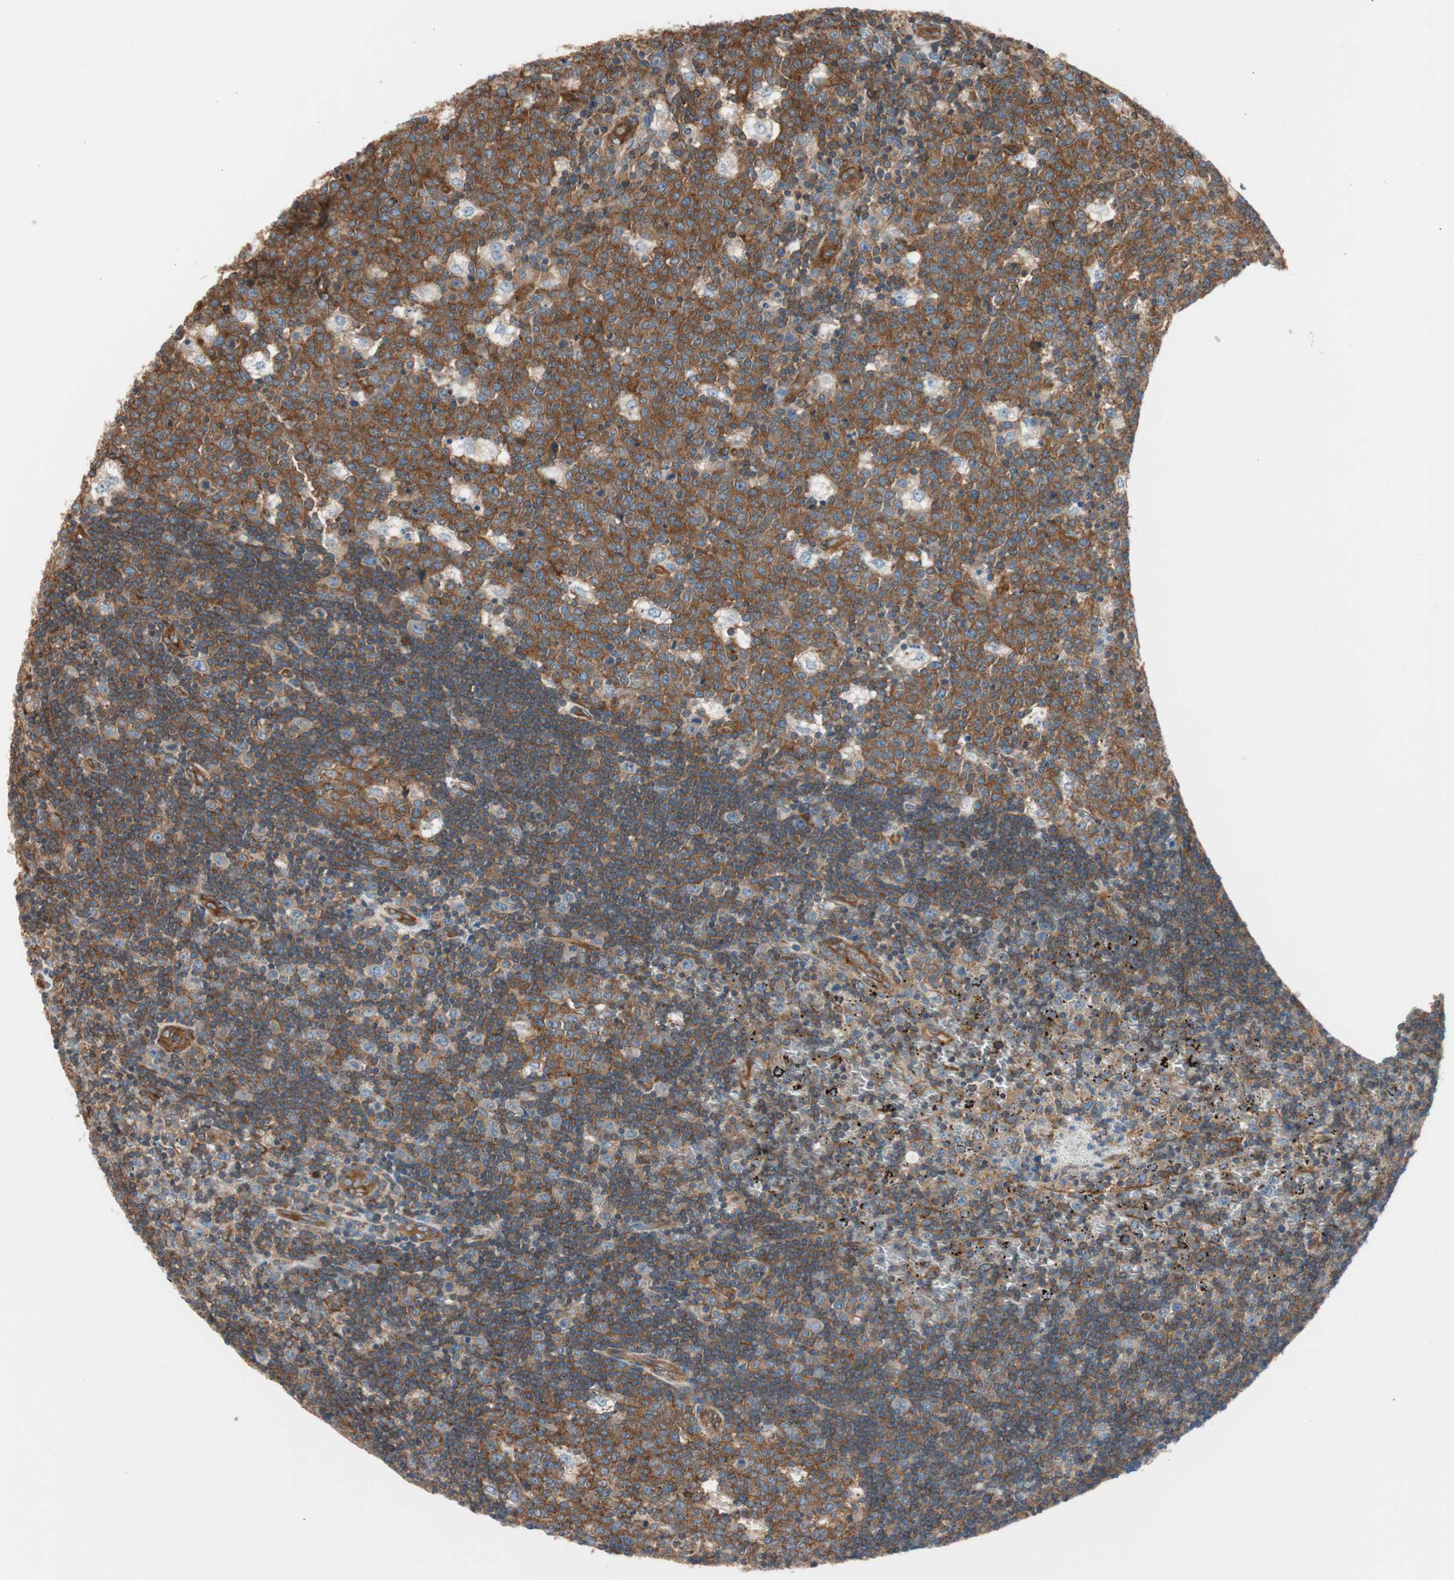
{"staining": {"intensity": "strong", "quantity": ">75%", "location": "cytoplasmic/membranous"}, "tissue": "lymph node", "cell_type": "Germinal center cells", "image_type": "normal", "snomed": [{"axis": "morphology", "description": "Normal tissue, NOS"}, {"axis": "topography", "description": "Lymph node"}, {"axis": "topography", "description": "Salivary gland"}], "caption": "Germinal center cells demonstrate high levels of strong cytoplasmic/membranous expression in approximately >75% of cells in normal lymph node. Nuclei are stained in blue.", "gene": "WASL", "patient": {"sex": "male", "age": 8}}